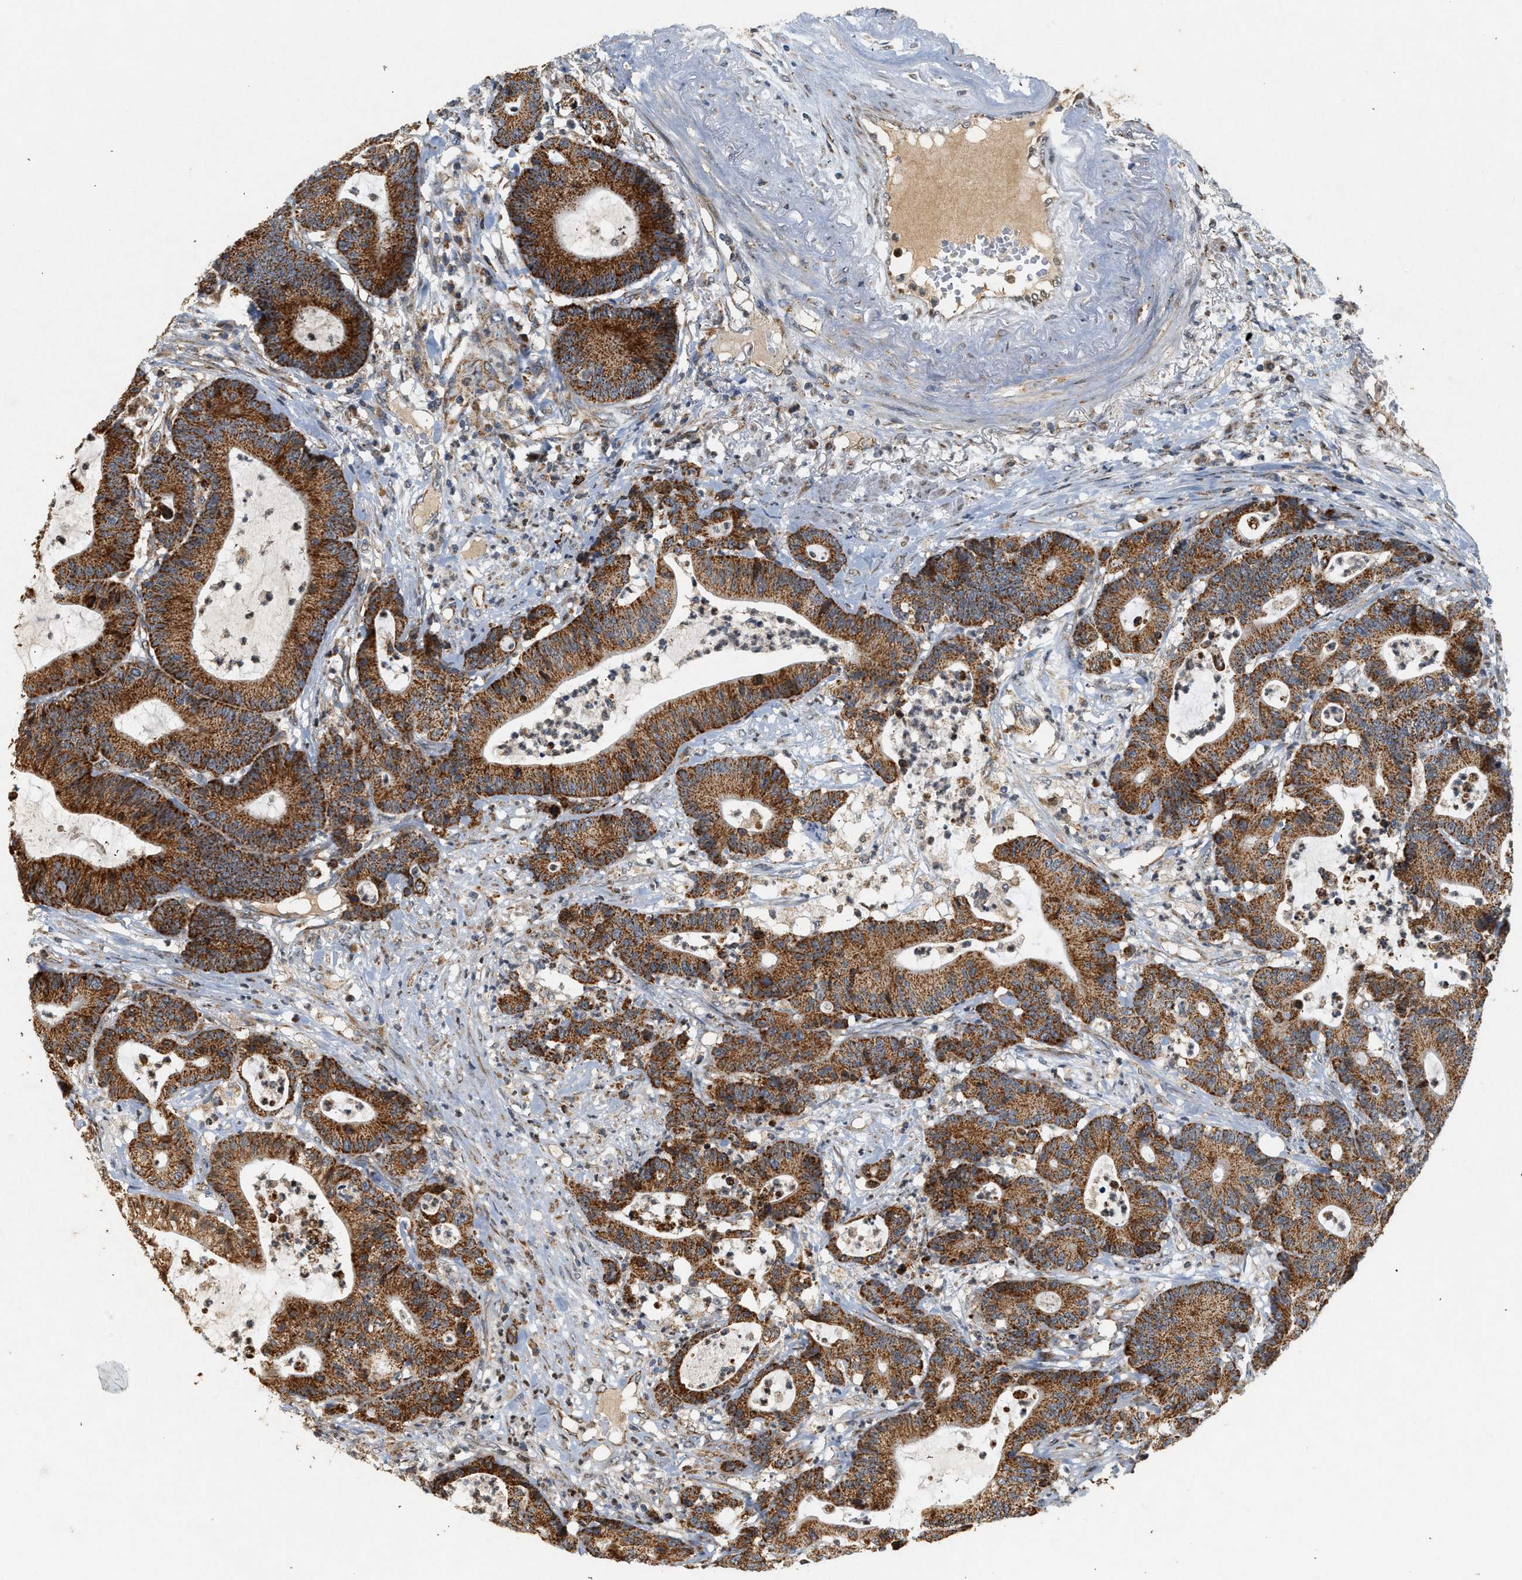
{"staining": {"intensity": "strong", "quantity": ">75%", "location": "cytoplasmic/membranous"}, "tissue": "colorectal cancer", "cell_type": "Tumor cells", "image_type": "cancer", "snomed": [{"axis": "morphology", "description": "Adenocarcinoma, NOS"}, {"axis": "topography", "description": "Colon"}], "caption": "A photomicrograph of colorectal adenocarcinoma stained for a protein exhibits strong cytoplasmic/membranous brown staining in tumor cells. The staining was performed using DAB to visualize the protein expression in brown, while the nuclei were stained in blue with hematoxylin (Magnification: 20x).", "gene": "MCU", "patient": {"sex": "female", "age": 84}}